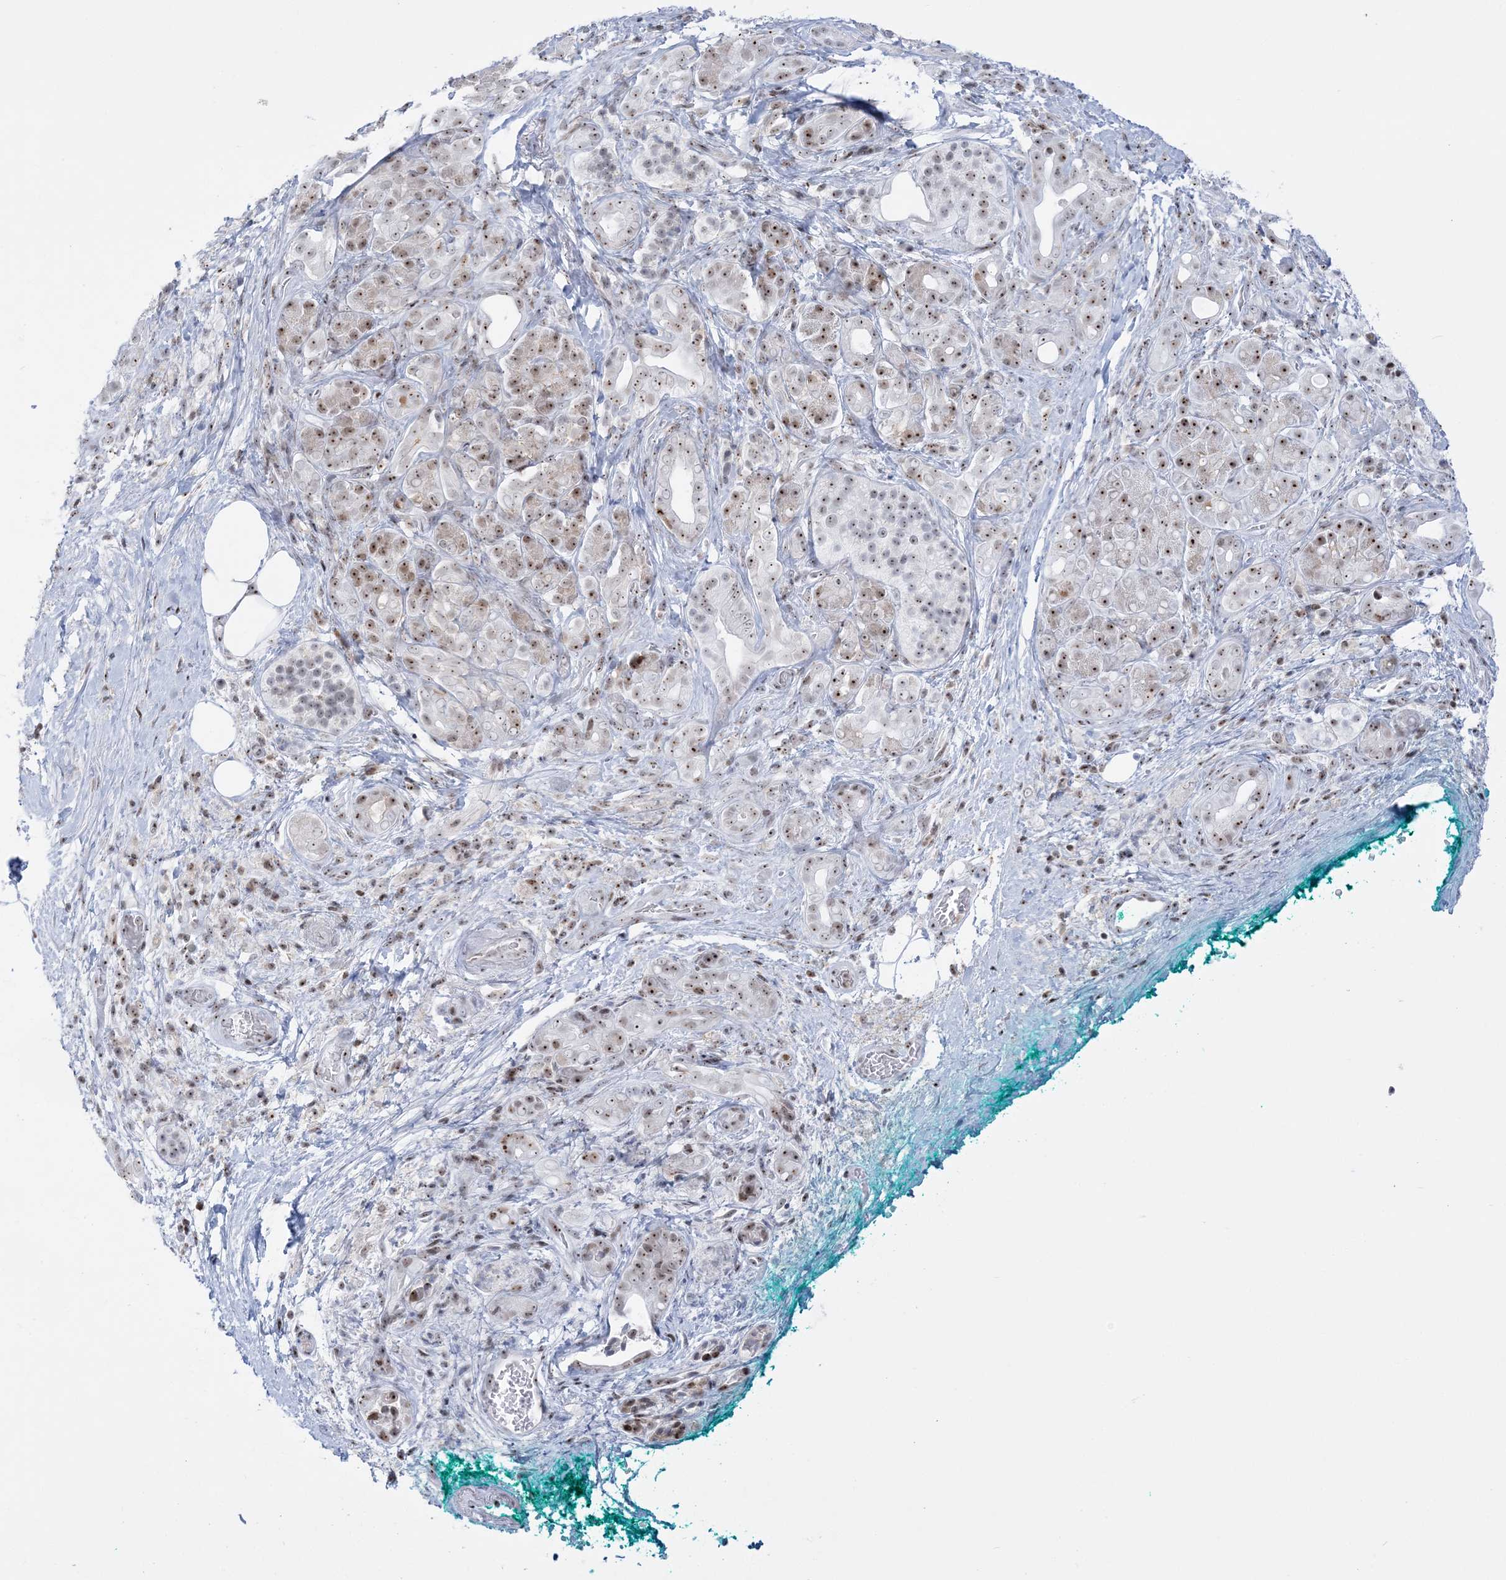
{"staining": {"intensity": "moderate", "quantity": ">75%", "location": "nuclear"}, "tissue": "pancreatic cancer", "cell_type": "Tumor cells", "image_type": "cancer", "snomed": [{"axis": "morphology", "description": "Adenocarcinoma, NOS"}, {"axis": "topography", "description": "Pancreas"}], "caption": "This is a micrograph of immunohistochemistry staining of pancreatic adenocarcinoma, which shows moderate expression in the nuclear of tumor cells.", "gene": "DDX21", "patient": {"sex": "male", "age": 78}}